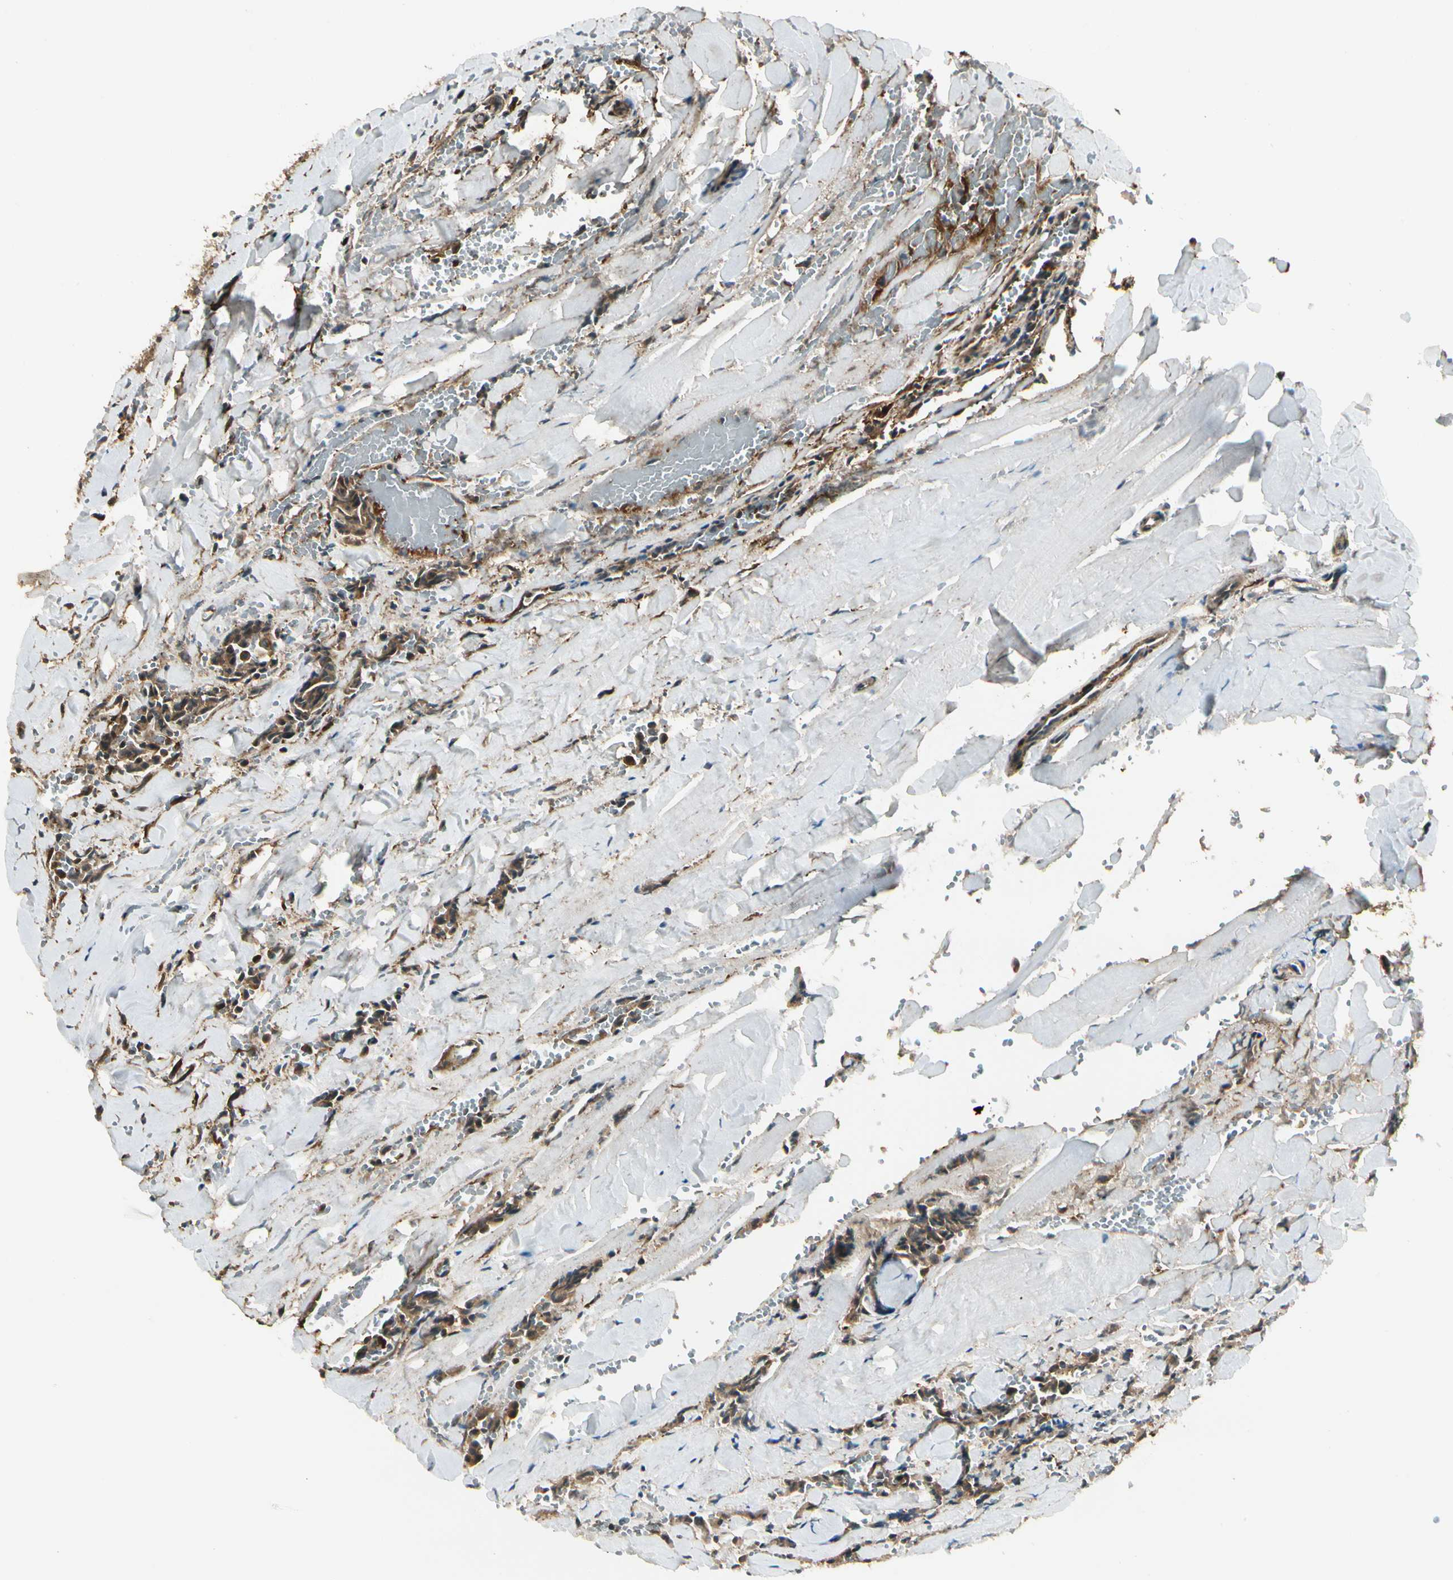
{"staining": {"intensity": "strong", "quantity": ">75%", "location": "cytoplasmic/membranous"}, "tissue": "head and neck cancer", "cell_type": "Tumor cells", "image_type": "cancer", "snomed": [{"axis": "morphology", "description": "Adenocarcinoma, NOS"}, {"axis": "topography", "description": "Salivary gland"}, {"axis": "topography", "description": "Head-Neck"}], "caption": "DAB immunohistochemical staining of human head and neck cancer exhibits strong cytoplasmic/membranous protein staining in about >75% of tumor cells. (DAB (3,3'-diaminobenzidine) IHC with brightfield microscopy, high magnification).", "gene": "FKBP15", "patient": {"sex": "female", "age": 59}}